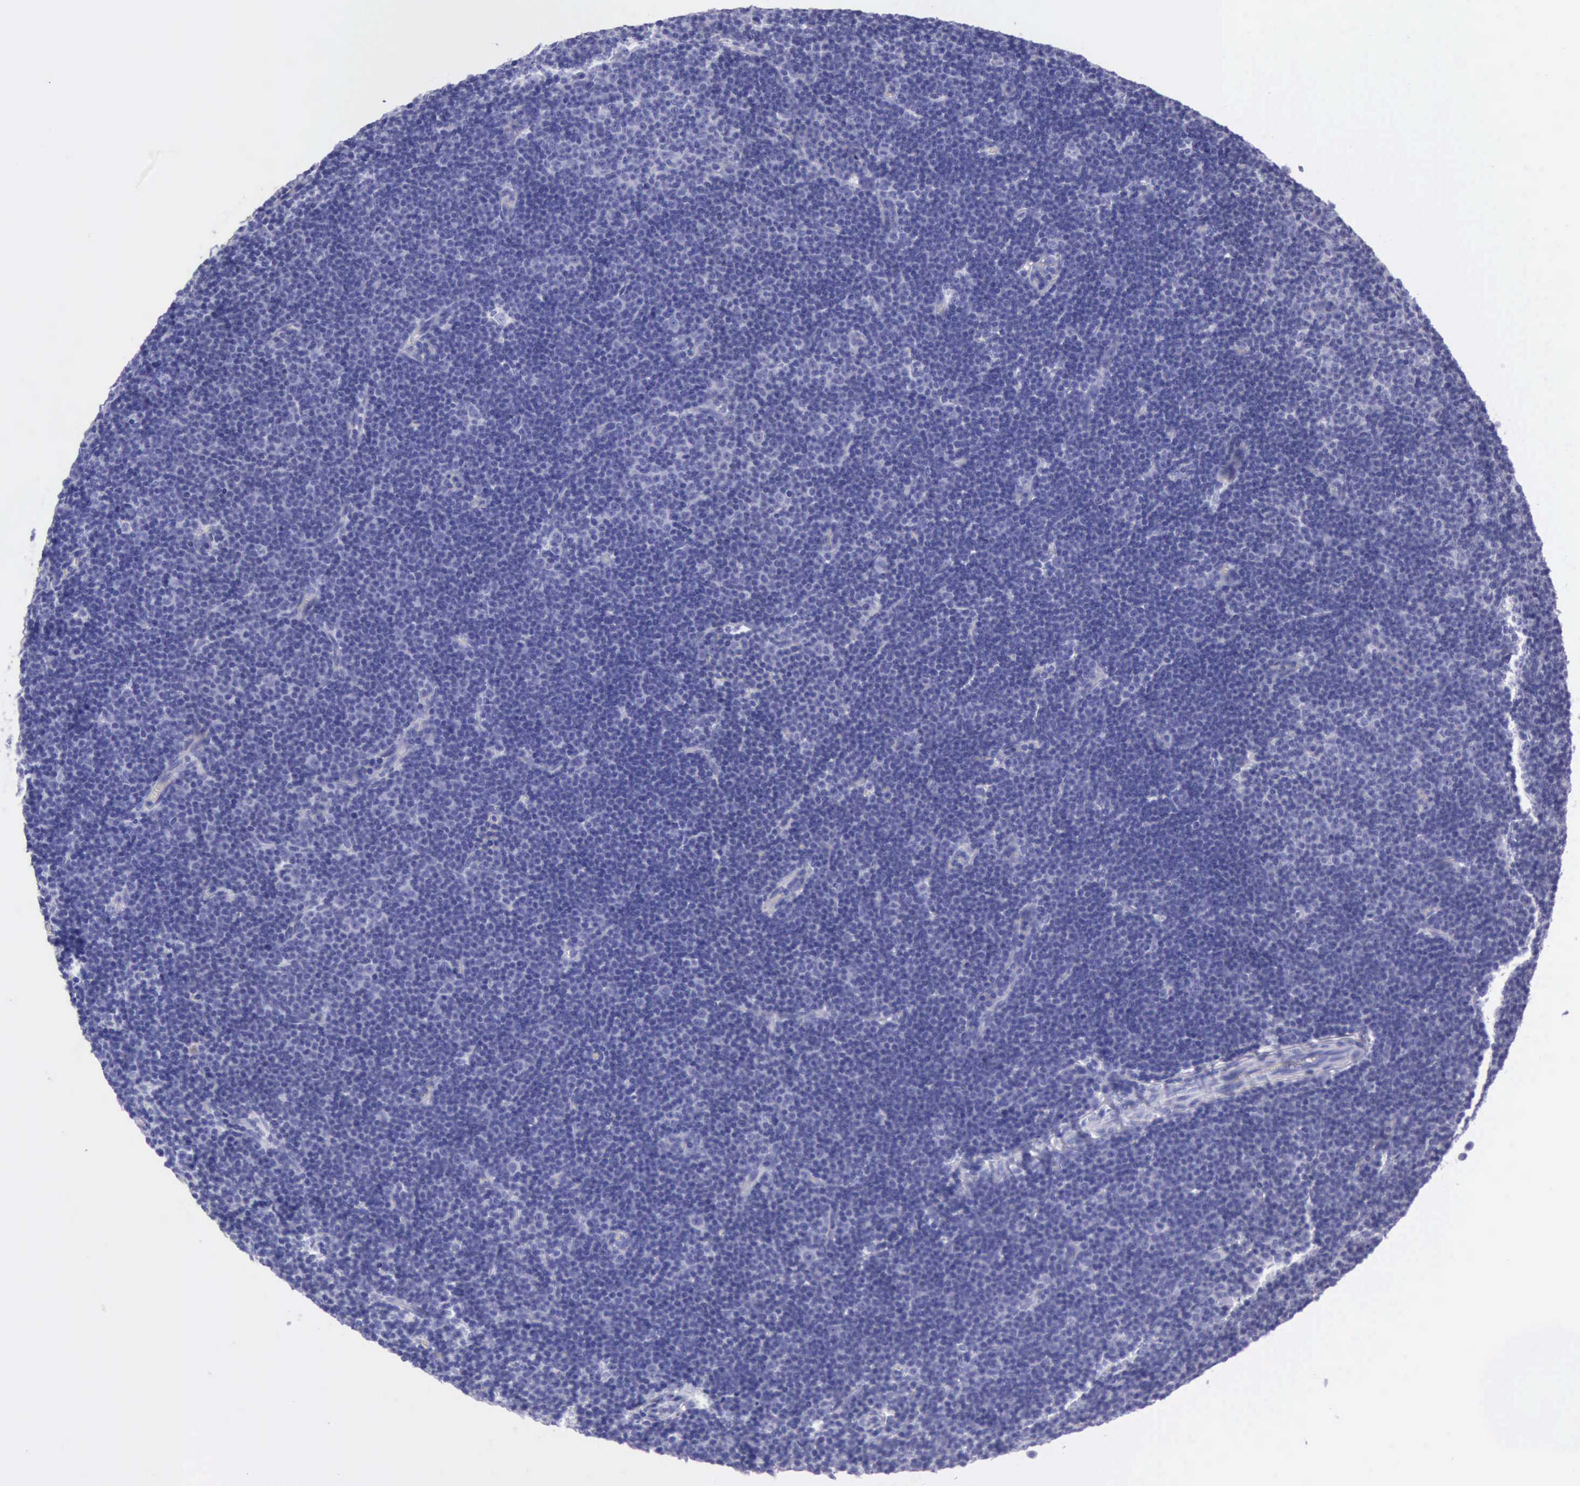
{"staining": {"intensity": "negative", "quantity": "none", "location": "none"}, "tissue": "lymphoma", "cell_type": "Tumor cells", "image_type": "cancer", "snomed": [{"axis": "morphology", "description": "Malignant lymphoma, non-Hodgkin's type, Low grade"}, {"axis": "topography", "description": "Lymph node"}], "caption": "Malignant lymphoma, non-Hodgkin's type (low-grade) stained for a protein using immunohistochemistry (IHC) exhibits no positivity tumor cells.", "gene": "LRFN5", "patient": {"sex": "male", "age": 57}}